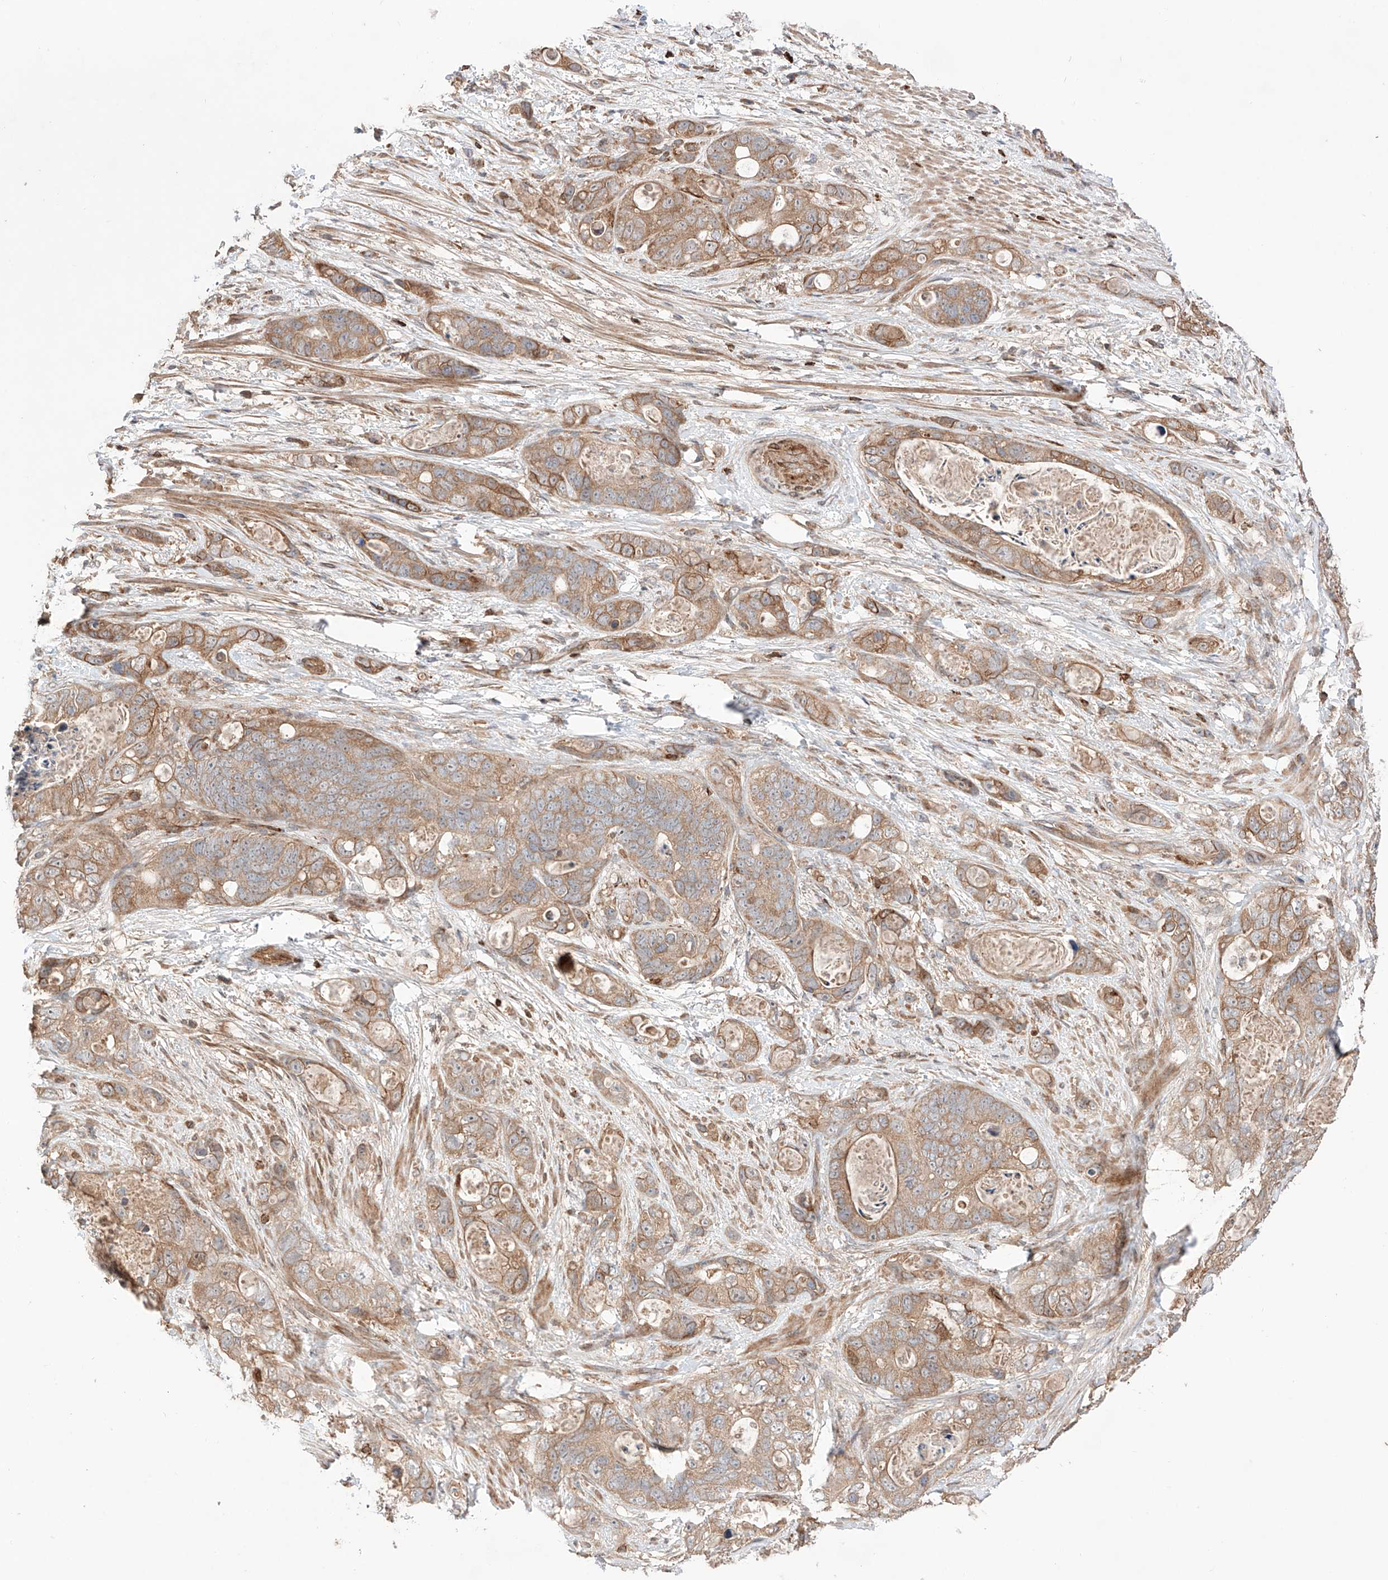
{"staining": {"intensity": "moderate", "quantity": ">75%", "location": "cytoplasmic/membranous"}, "tissue": "stomach cancer", "cell_type": "Tumor cells", "image_type": "cancer", "snomed": [{"axis": "morphology", "description": "Normal tissue, NOS"}, {"axis": "morphology", "description": "Adenocarcinoma, NOS"}, {"axis": "topography", "description": "Stomach"}], "caption": "Immunohistochemical staining of human stomach cancer shows moderate cytoplasmic/membranous protein positivity in approximately >75% of tumor cells.", "gene": "IGSF22", "patient": {"sex": "female", "age": 89}}